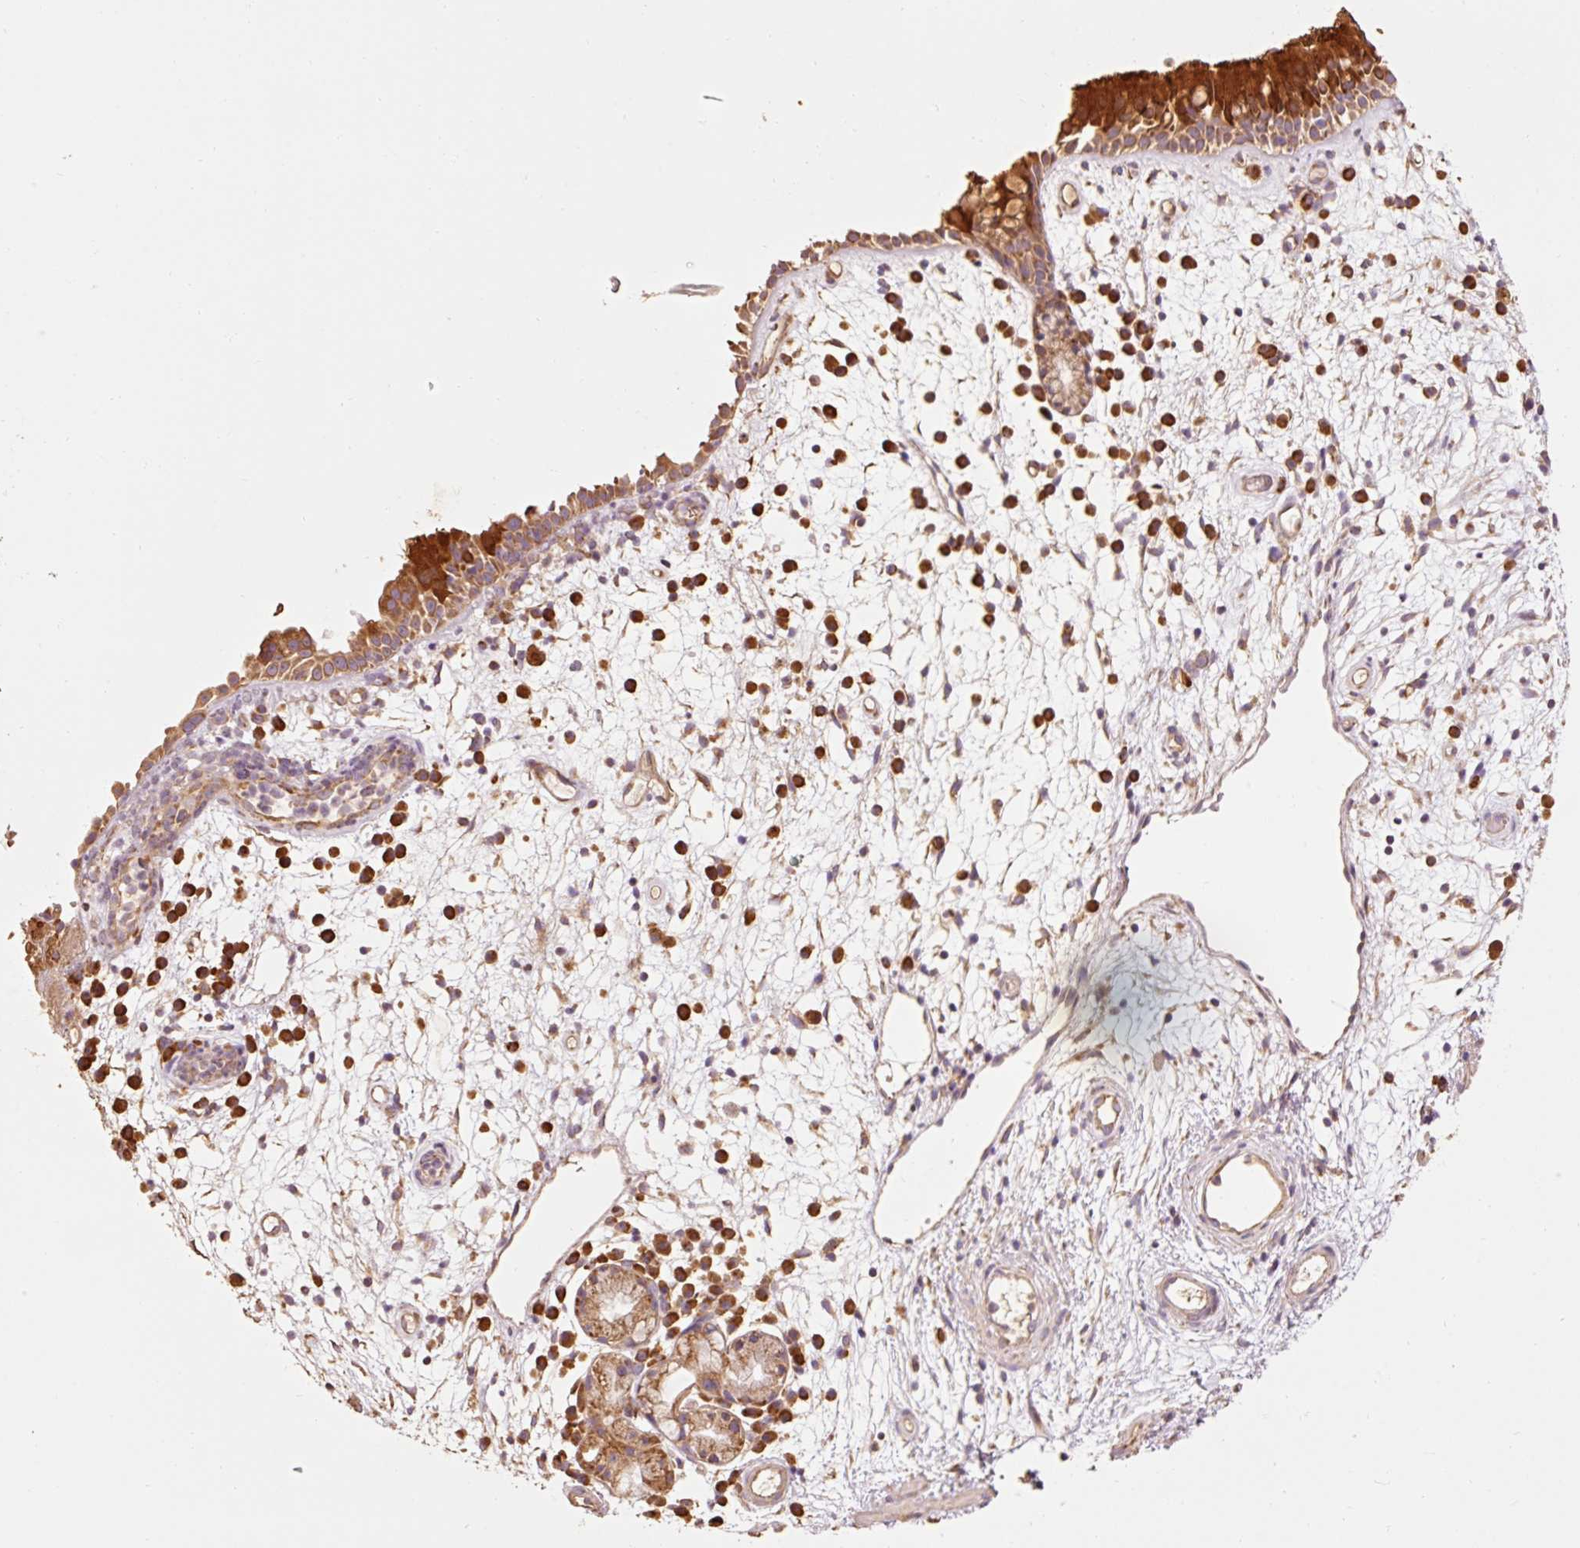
{"staining": {"intensity": "strong", "quantity": ">75%", "location": "cytoplasmic/membranous"}, "tissue": "nasopharynx", "cell_type": "Respiratory epithelial cells", "image_type": "normal", "snomed": [{"axis": "morphology", "description": "Normal tissue, NOS"}, {"axis": "morphology", "description": "Inflammation, NOS"}, {"axis": "topography", "description": "Nasopharynx"}], "caption": "Nasopharynx was stained to show a protein in brown. There is high levels of strong cytoplasmic/membranous positivity in approximately >75% of respiratory epithelial cells. The staining is performed using DAB (3,3'-diaminobenzidine) brown chromogen to label protein expression. The nuclei are counter-stained blue using hematoxylin.", "gene": "EFHC1", "patient": {"sex": "male", "age": 54}}